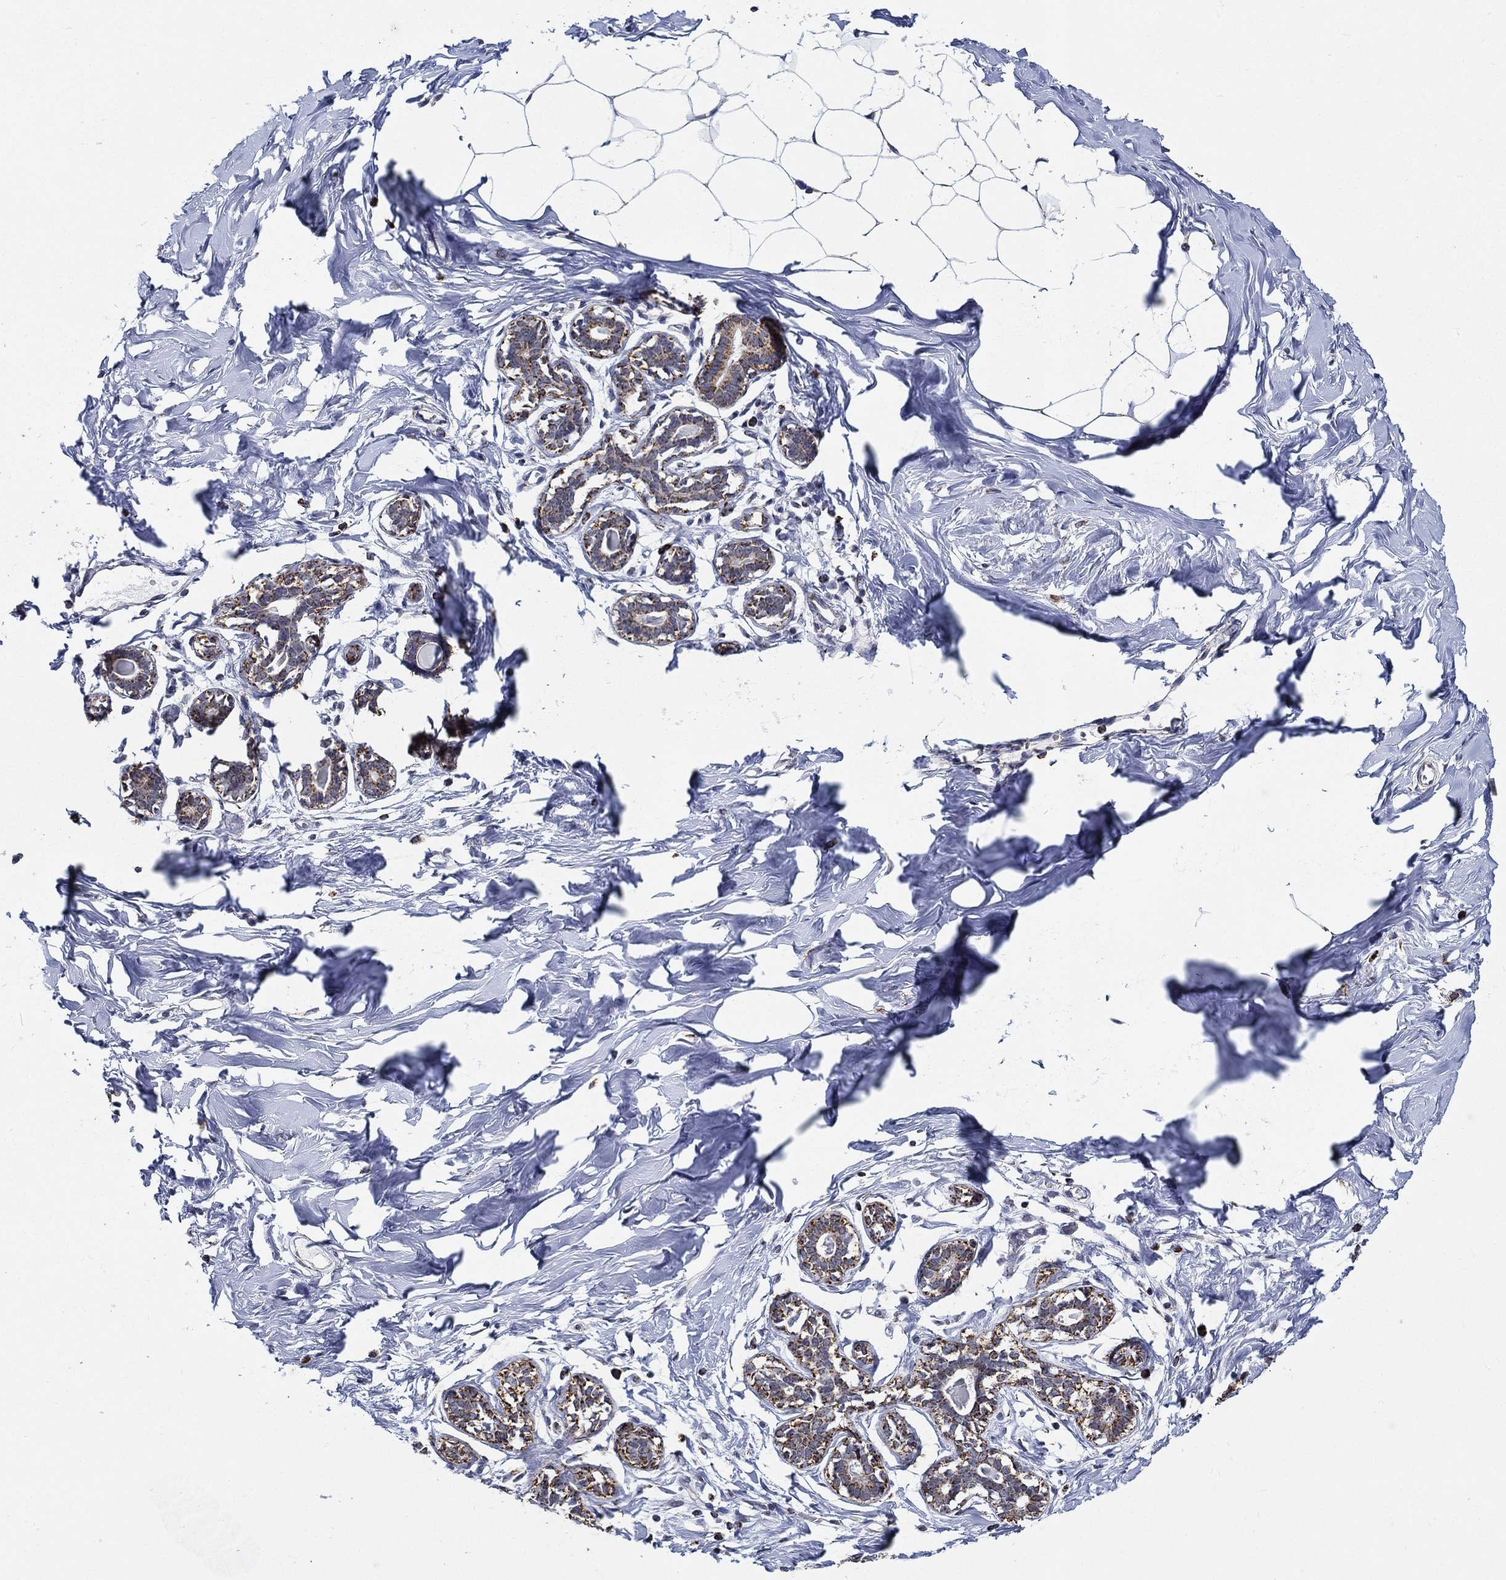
{"staining": {"intensity": "negative", "quantity": "none", "location": "none"}, "tissue": "breast", "cell_type": "Adipocytes", "image_type": "normal", "snomed": [{"axis": "morphology", "description": "Normal tissue, NOS"}, {"axis": "morphology", "description": "Lobular carcinoma, in situ"}, {"axis": "topography", "description": "Breast"}], "caption": "Protein analysis of unremarkable breast displays no significant staining in adipocytes. The staining is performed using DAB (3,3'-diaminobenzidine) brown chromogen with nuclei counter-stained in using hematoxylin.", "gene": "NDUFAB1", "patient": {"sex": "female", "age": 35}}